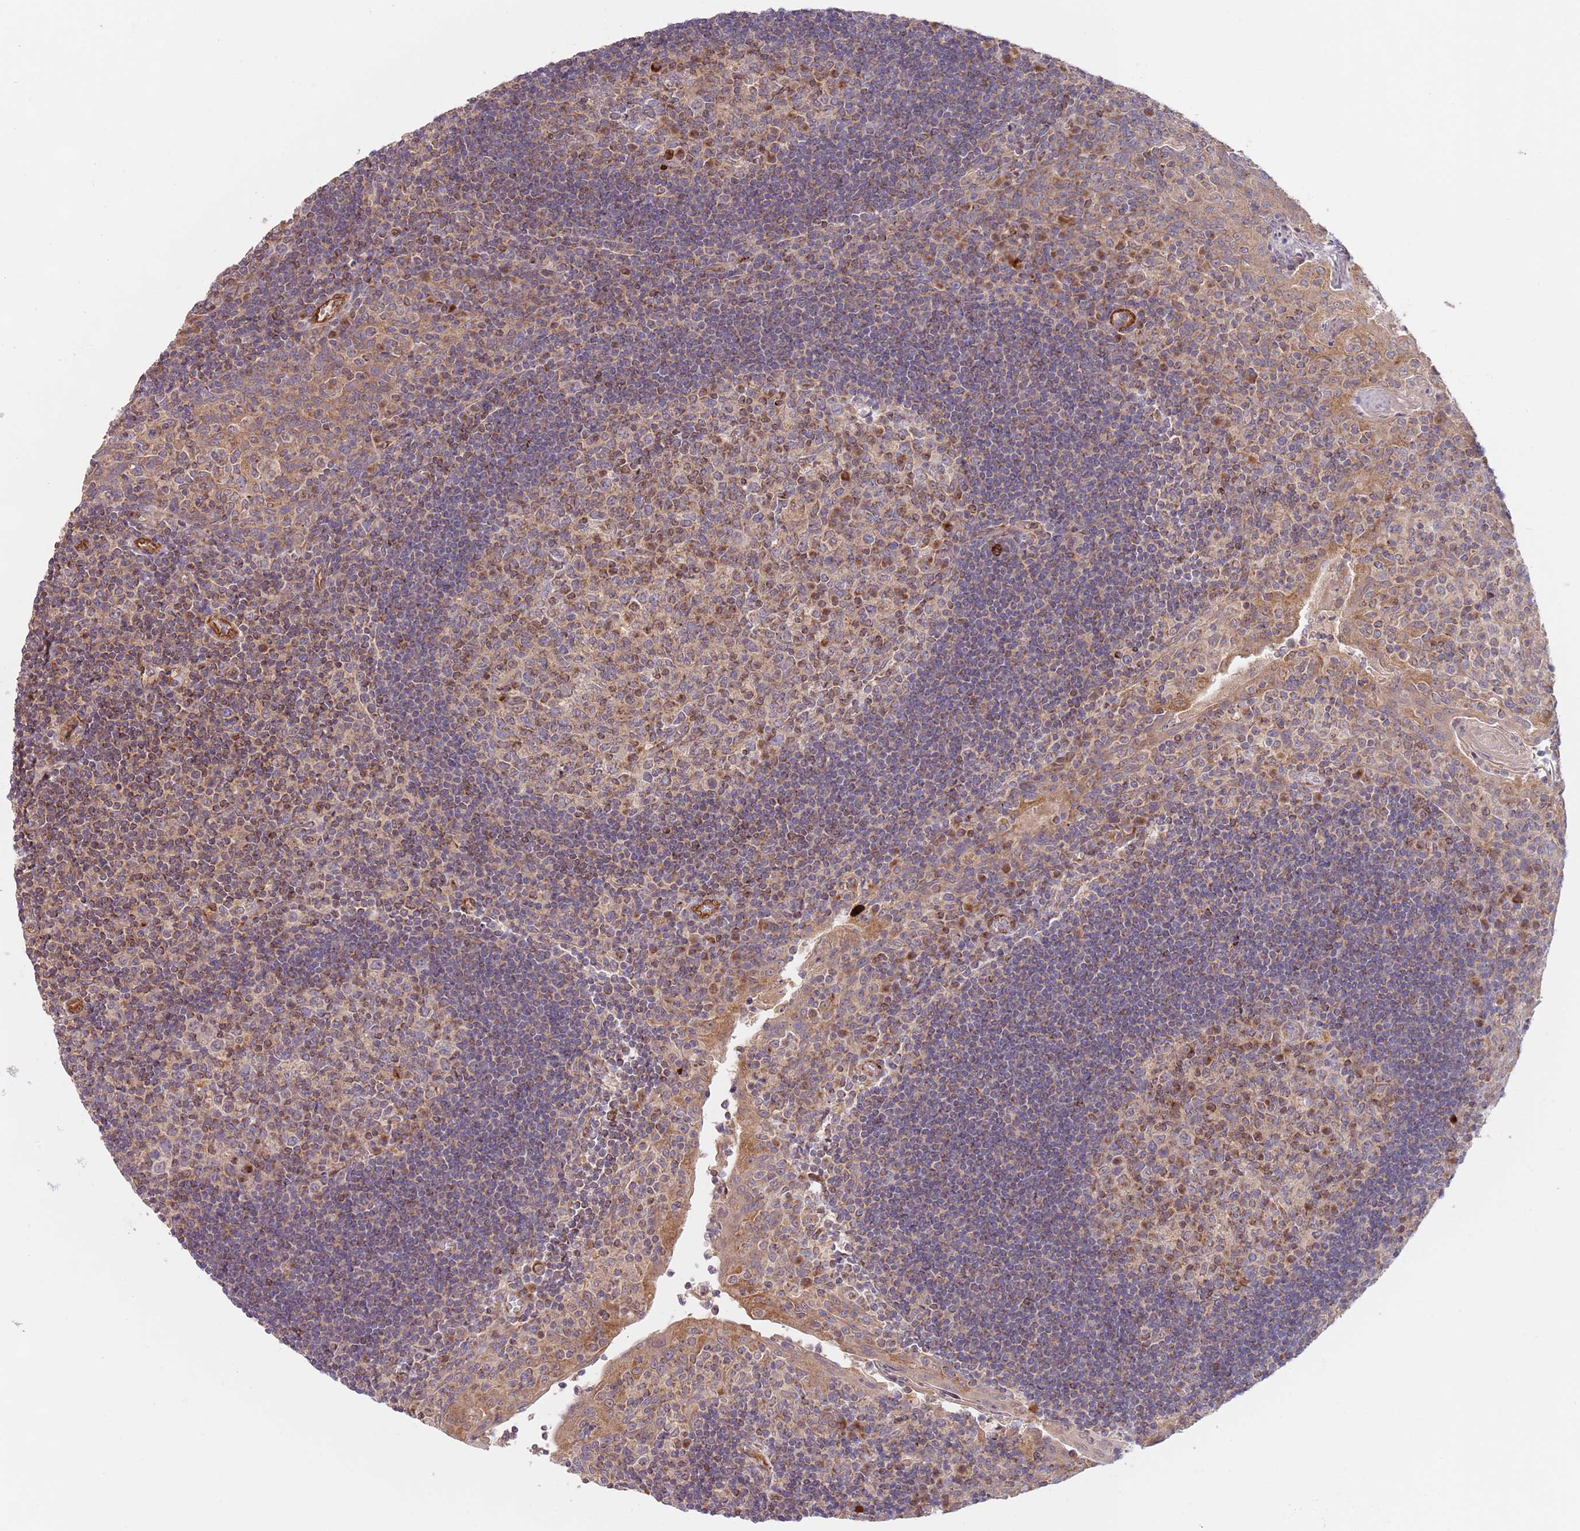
{"staining": {"intensity": "moderate", "quantity": "25%-75%", "location": "cytoplasmic/membranous"}, "tissue": "tonsil", "cell_type": "Germinal center cells", "image_type": "normal", "snomed": [{"axis": "morphology", "description": "Normal tissue, NOS"}, {"axis": "topography", "description": "Tonsil"}], "caption": "Protein staining displays moderate cytoplasmic/membranous positivity in approximately 25%-75% of germinal center cells in benign tonsil.", "gene": "GUK1", "patient": {"sex": "male", "age": 17}}